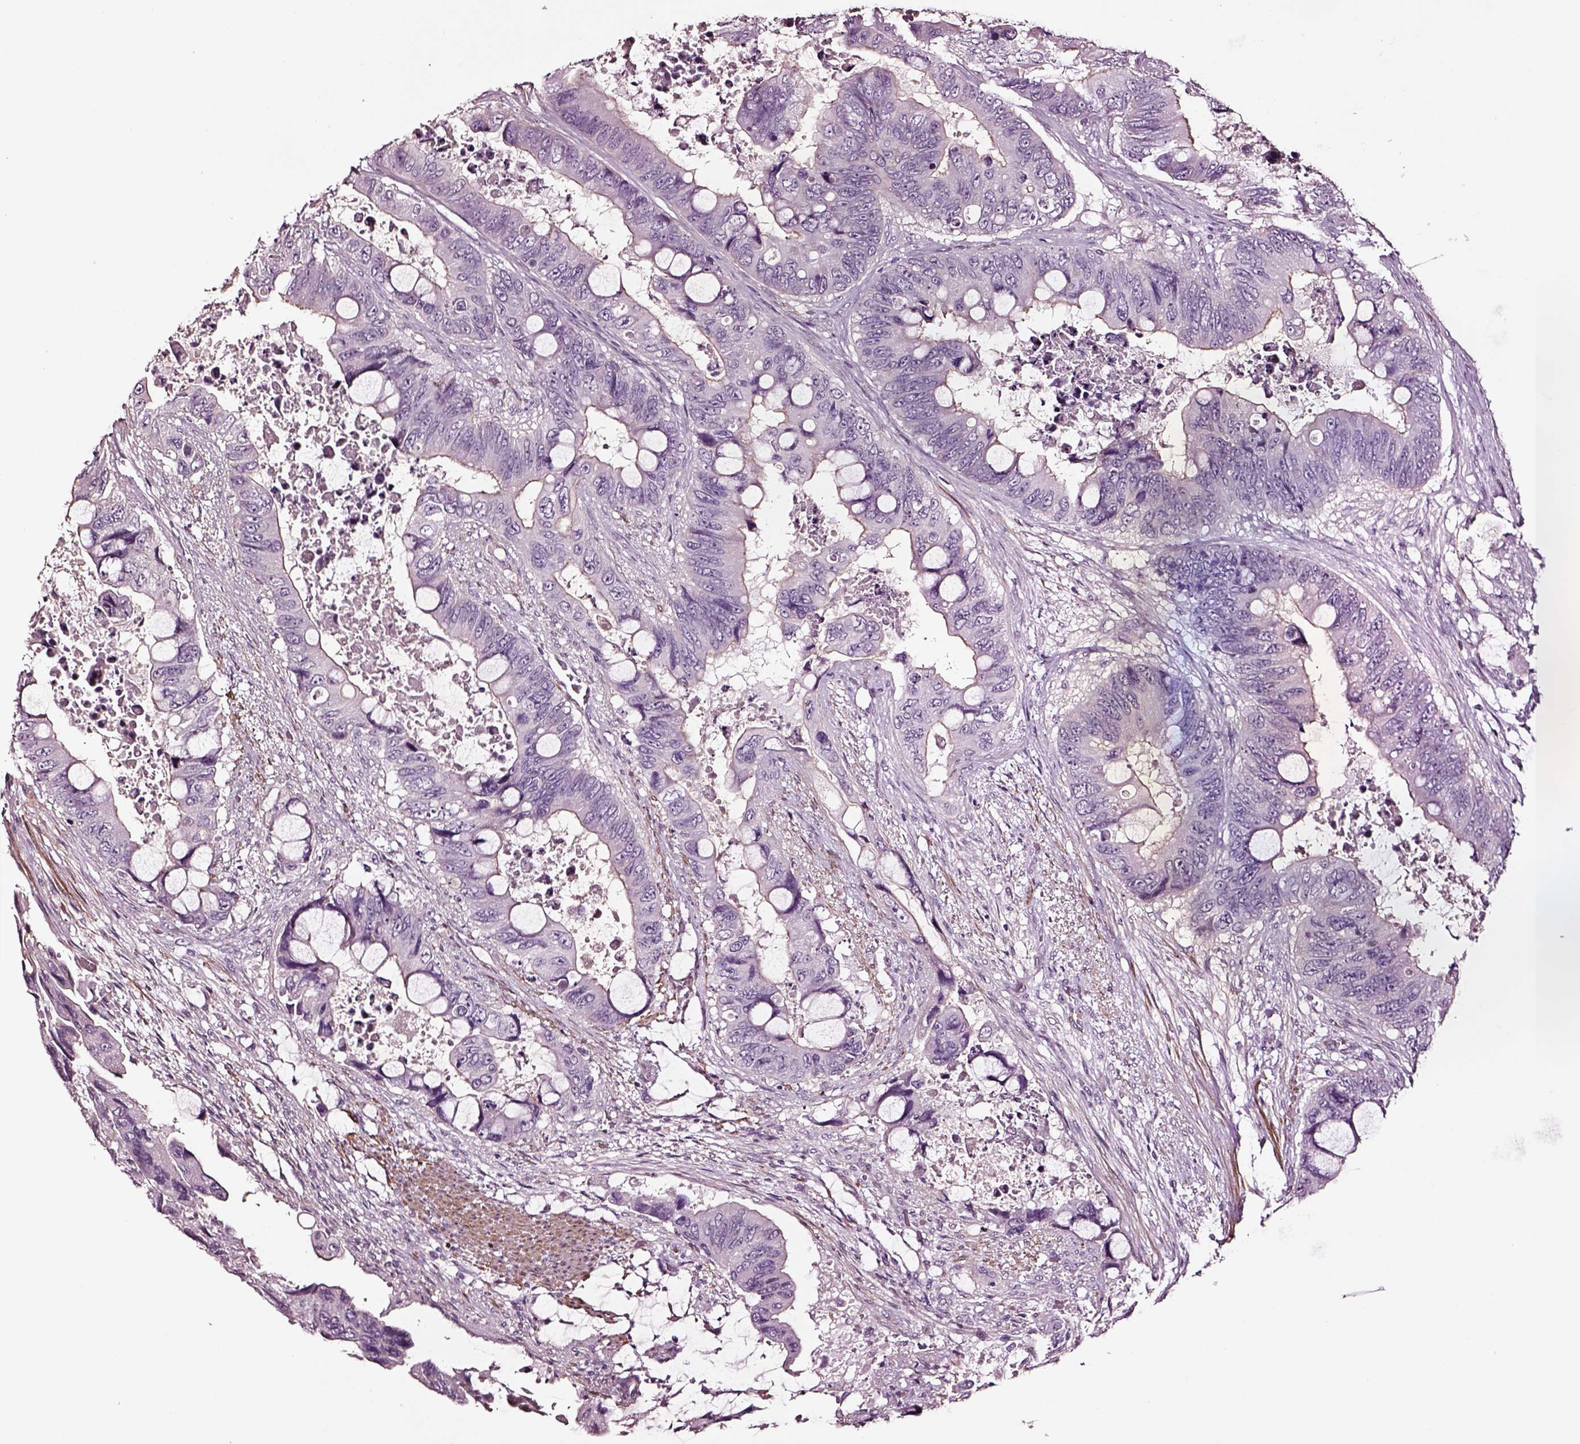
{"staining": {"intensity": "negative", "quantity": "none", "location": "none"}, "tissue": "colorectal cancer", "cell_type": "Tumor cells", "image_type": "cancer", "snomed": [{"axis": "morphology", "description": "Adenocarcinoma, NOS"}, {"axis": "topography", "description": "Rectum"}], "caption": "DAB (3,3'-diaminobenzidine) immunohistochemical staining of colorectal adenocarcinoma displays no significant staining in tumor cells.", "gene": "SOX10", "patient": {"sex": "male", "age": 63}}